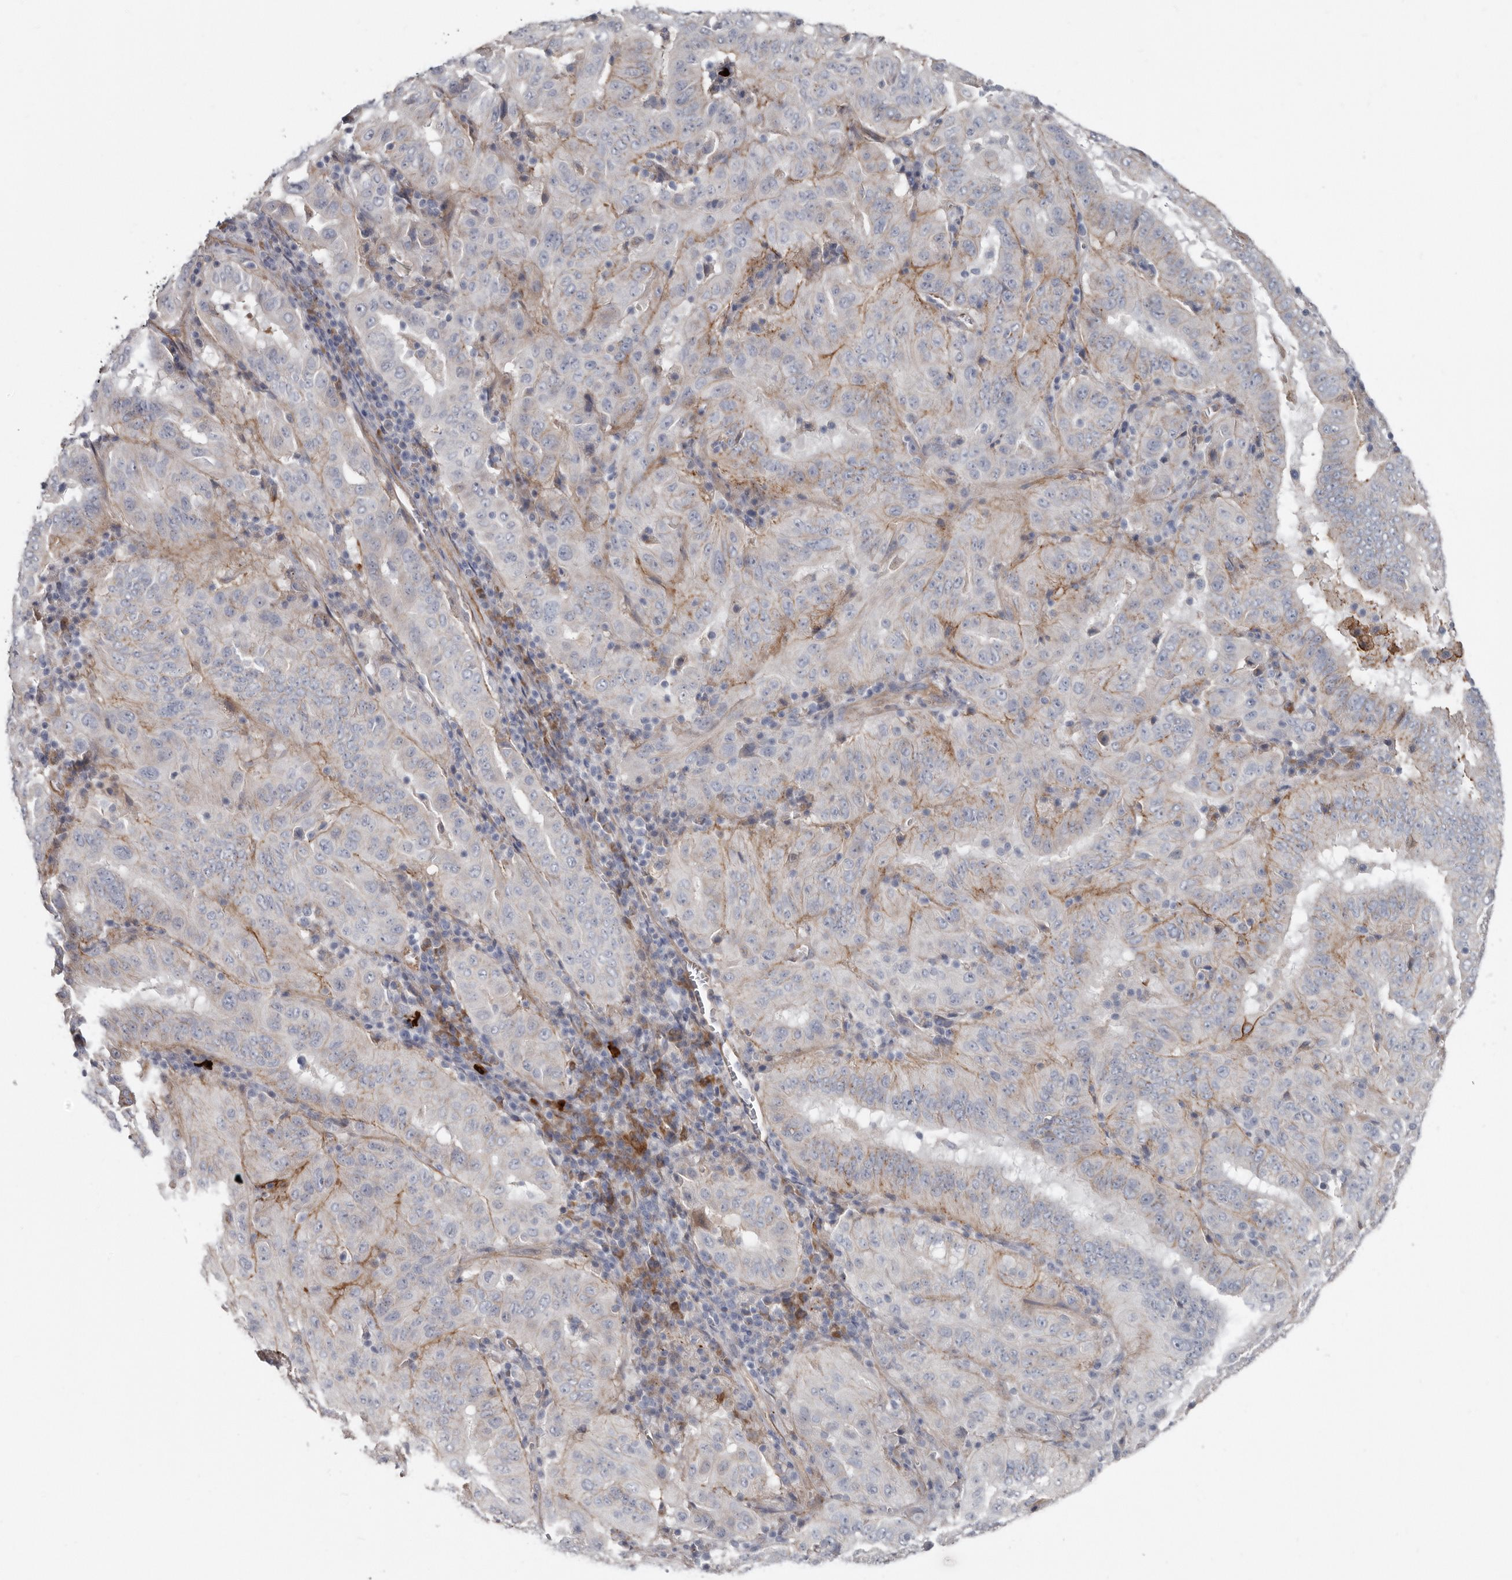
{"staining": {"intensity": "negative", "quantity": "none", "location": "none"}, "tissue": "pancreatic cancer", "cell_type": "Tumor cells", "image_type": "cancer", "snomed": [{"axis": "morphology", "description": "Adenocarcinoma, NOS"}, {"axis": "topography", "description": "Pancreas"}], "caption": "Immunohistochemical staining of pancreatic cancer (adenocarcinoma) displays no significant expression in tumor cells. (DAB immunohistochemistry visualized using brightfield microscopy, high magnification).", "gene": "ZNF114", "patient": {"sex": "male", "age": 63}}